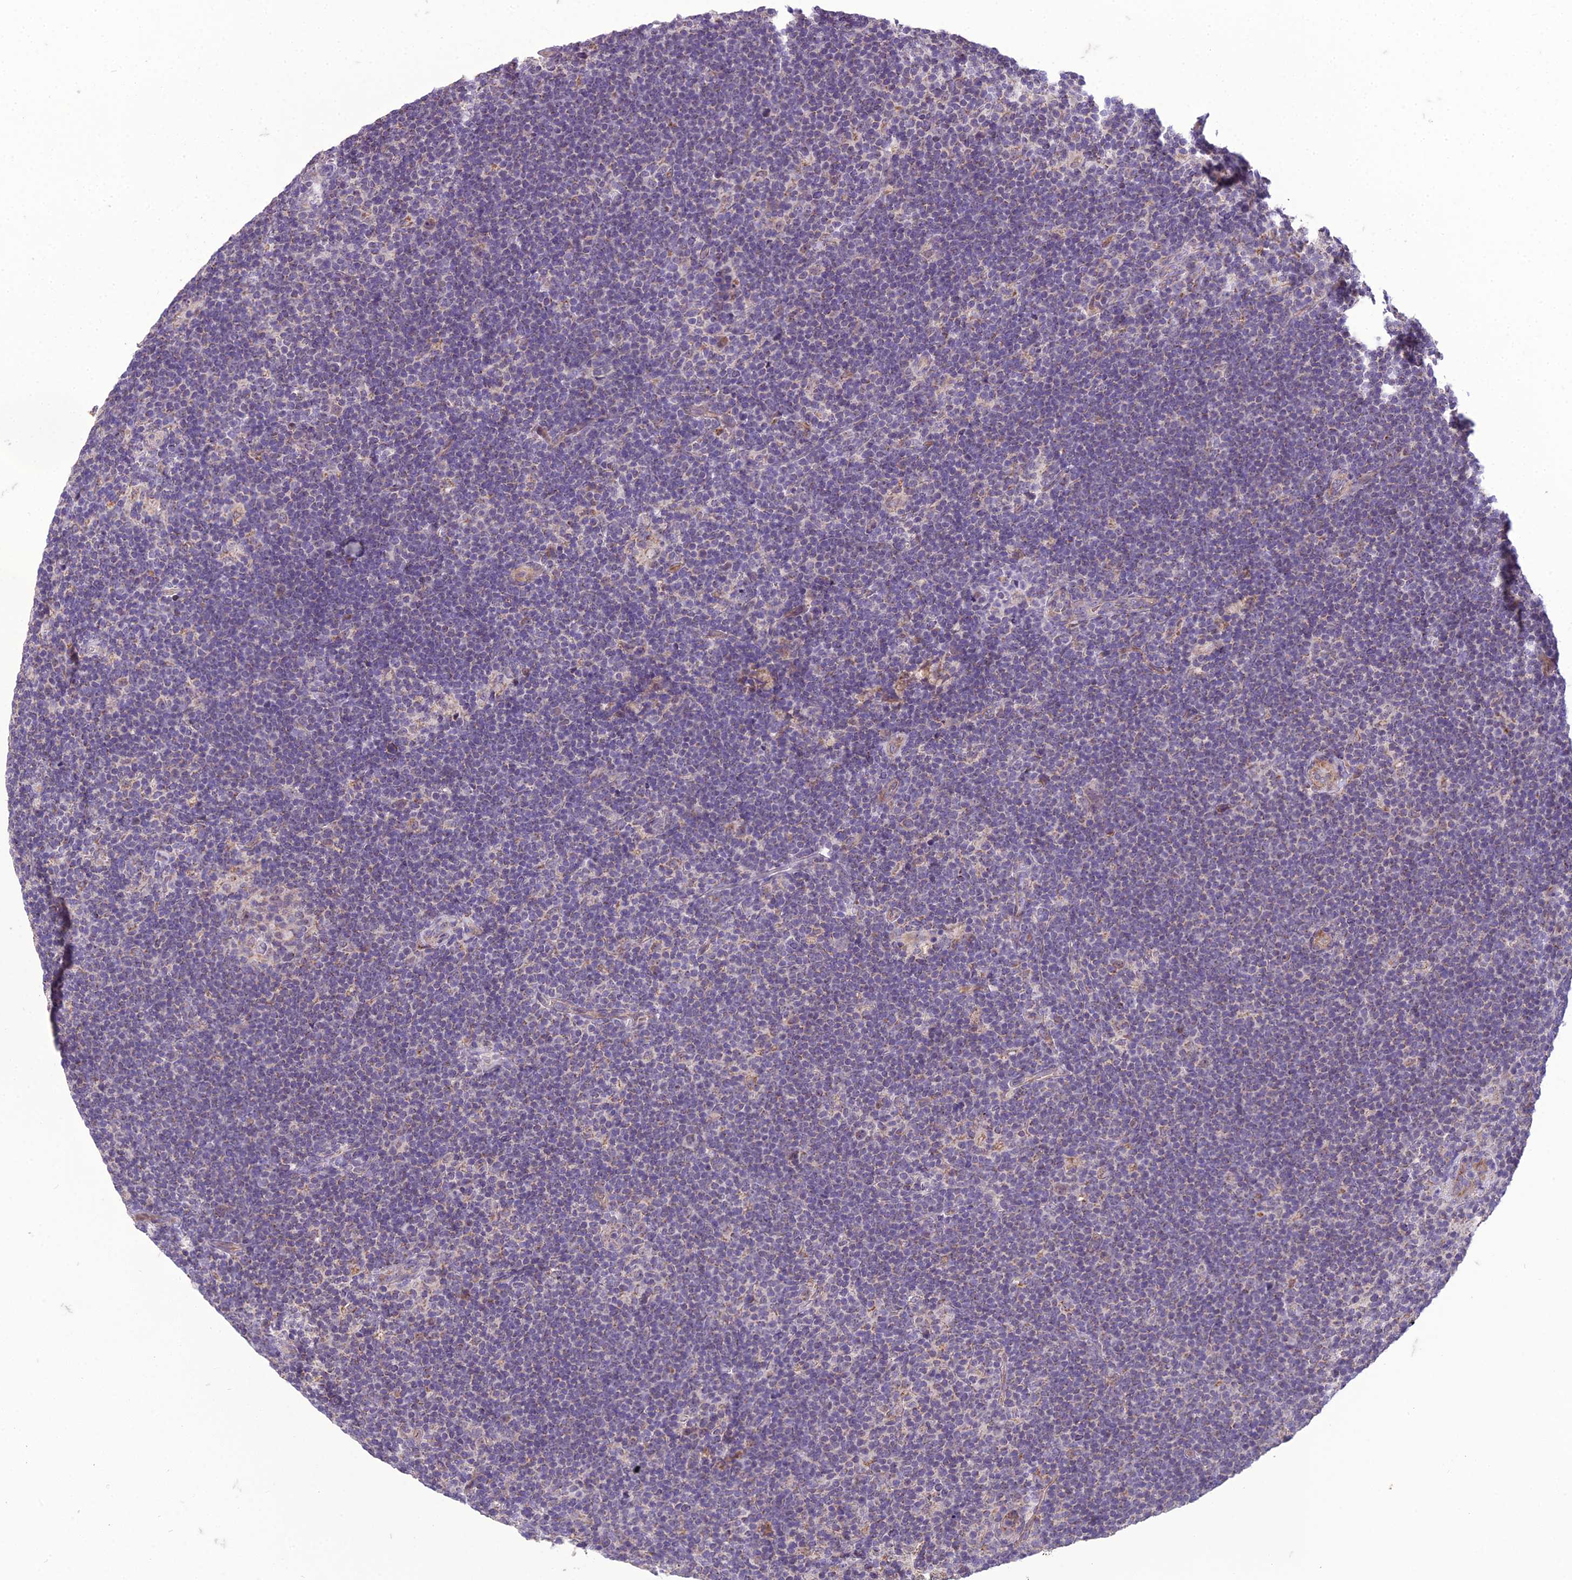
{"staining": {"intensity": "negative", "quantity": "none", "location": "none"}, "tissue": "lymphoma", "cell_type": "Tumor cells", "image_type": "cancer", "snomed": [{"axis": "morphology", "description": "Hodgkin's disease, NOS"}, {"axis": "topography", "description": "Lymph node"}], "caption": "This is a photomicrograph of IHC staining of Hodgkin's disease, which shows no staining in tumor cells.", "gene": "DUS2", "patient": {"sex": "female", "age": 57}}